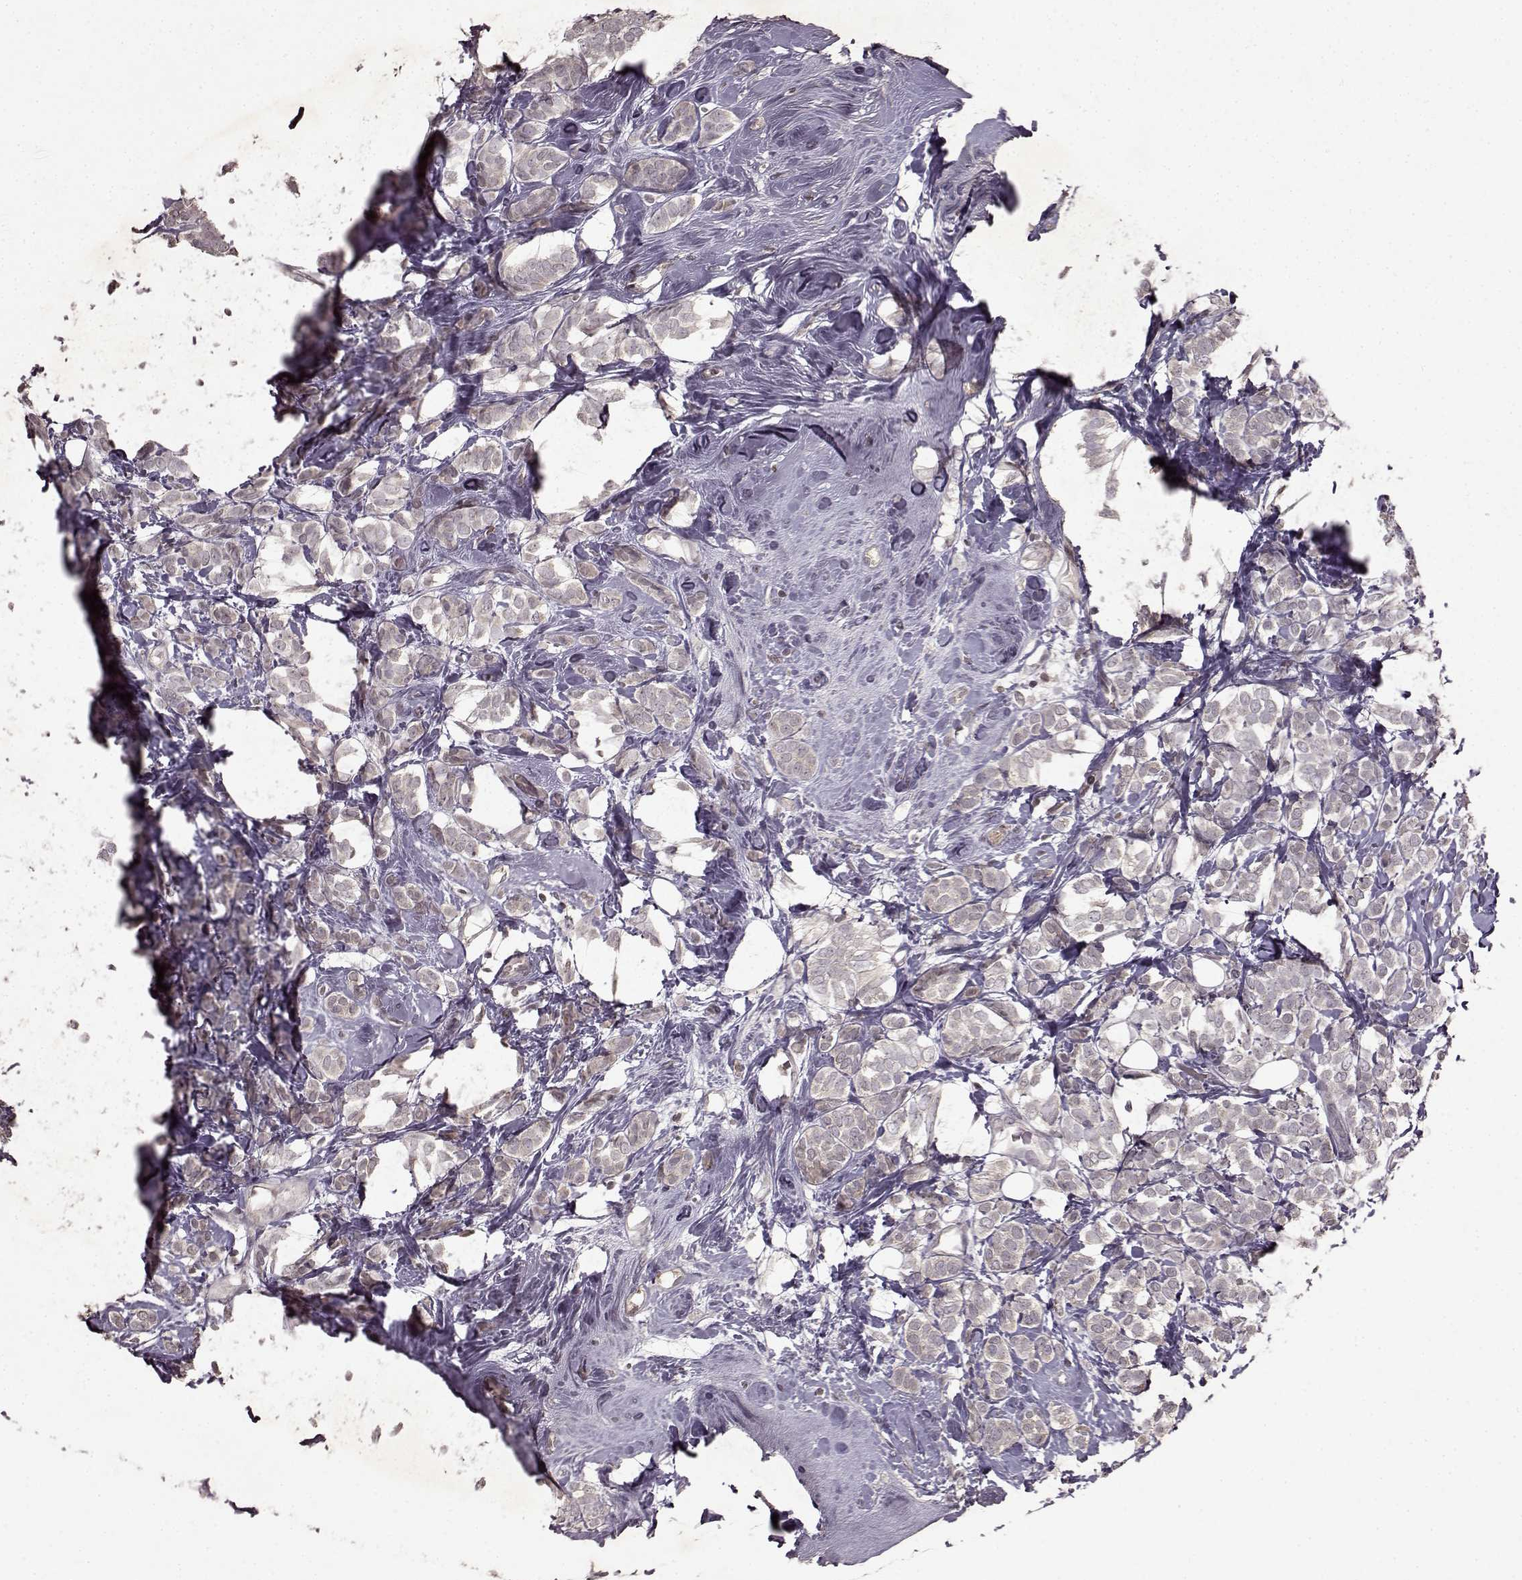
{"staining": {"intensity": "negative", "quantity": "none", "location": "none"}, "tissue": "breast cancer", "cell_type": "Tumor cells", "image_type": "cancer", "snomed": [{"axis": "morphology", "description": "Lobular carcinoma"}, {"axis": "topography", "description": "Breast"}], "caption": "DAB (3,3'-diaminobenzidine) immunohistochemical staining of human breast lobular carcinoma displays no significant expression in tumor cells.", "gene": "LHB", "patient": {"sex": "female", "age": 49}}